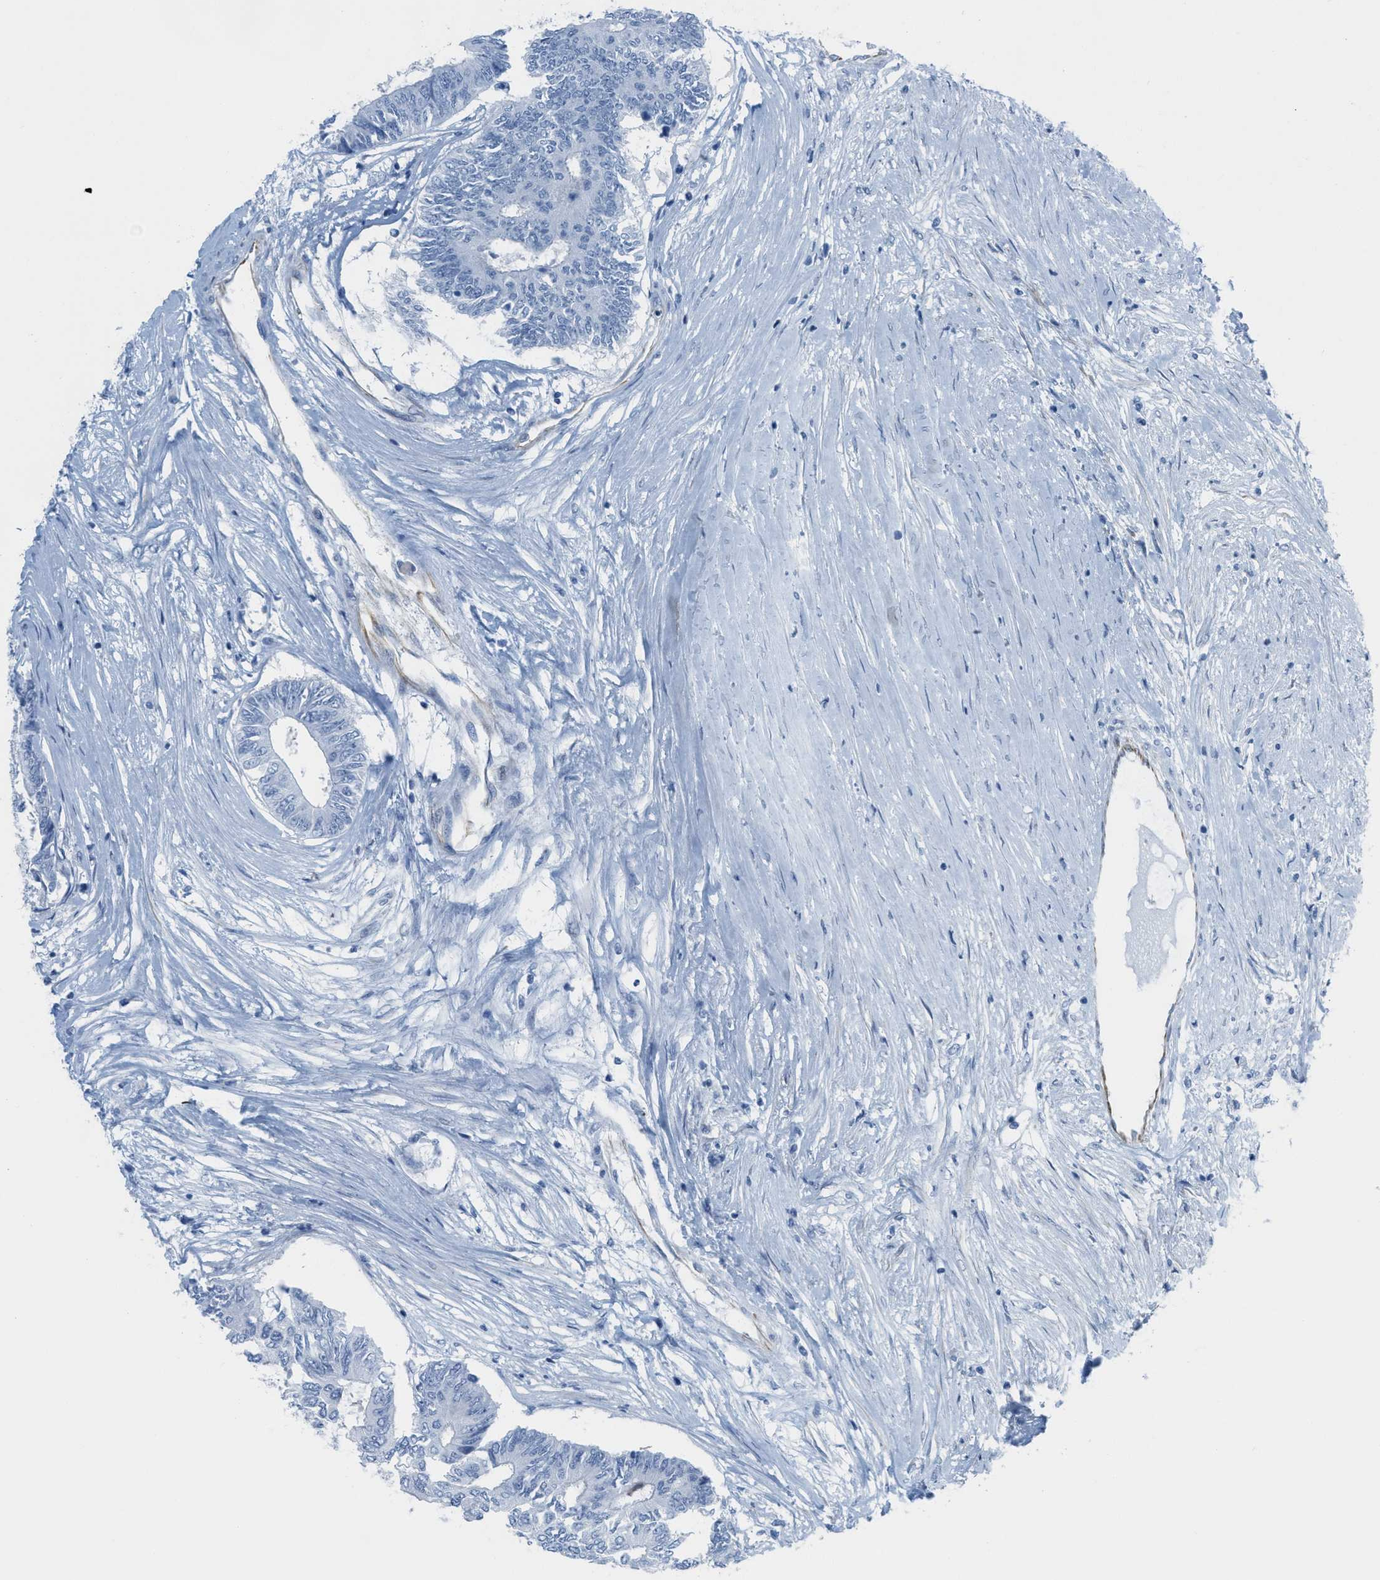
{"staining": {"intensity": "negative", "quantity": "none", "location": "none"}, "tissue": "colorectal cancer", "cell_type": "Tumor cells", "image_type": "cancer", "snomed": [{"axis": "morphology", "description": "Adenocarcinoma, NOS"}, {"axis": "topography", "description": "Rectum"}], "caption": "There is no significant staining in tumor cells of colorectal cancer (adenocarcinoma).", "gene": "SLC12A1", "patient": {"sex": "male", "age": 63}}